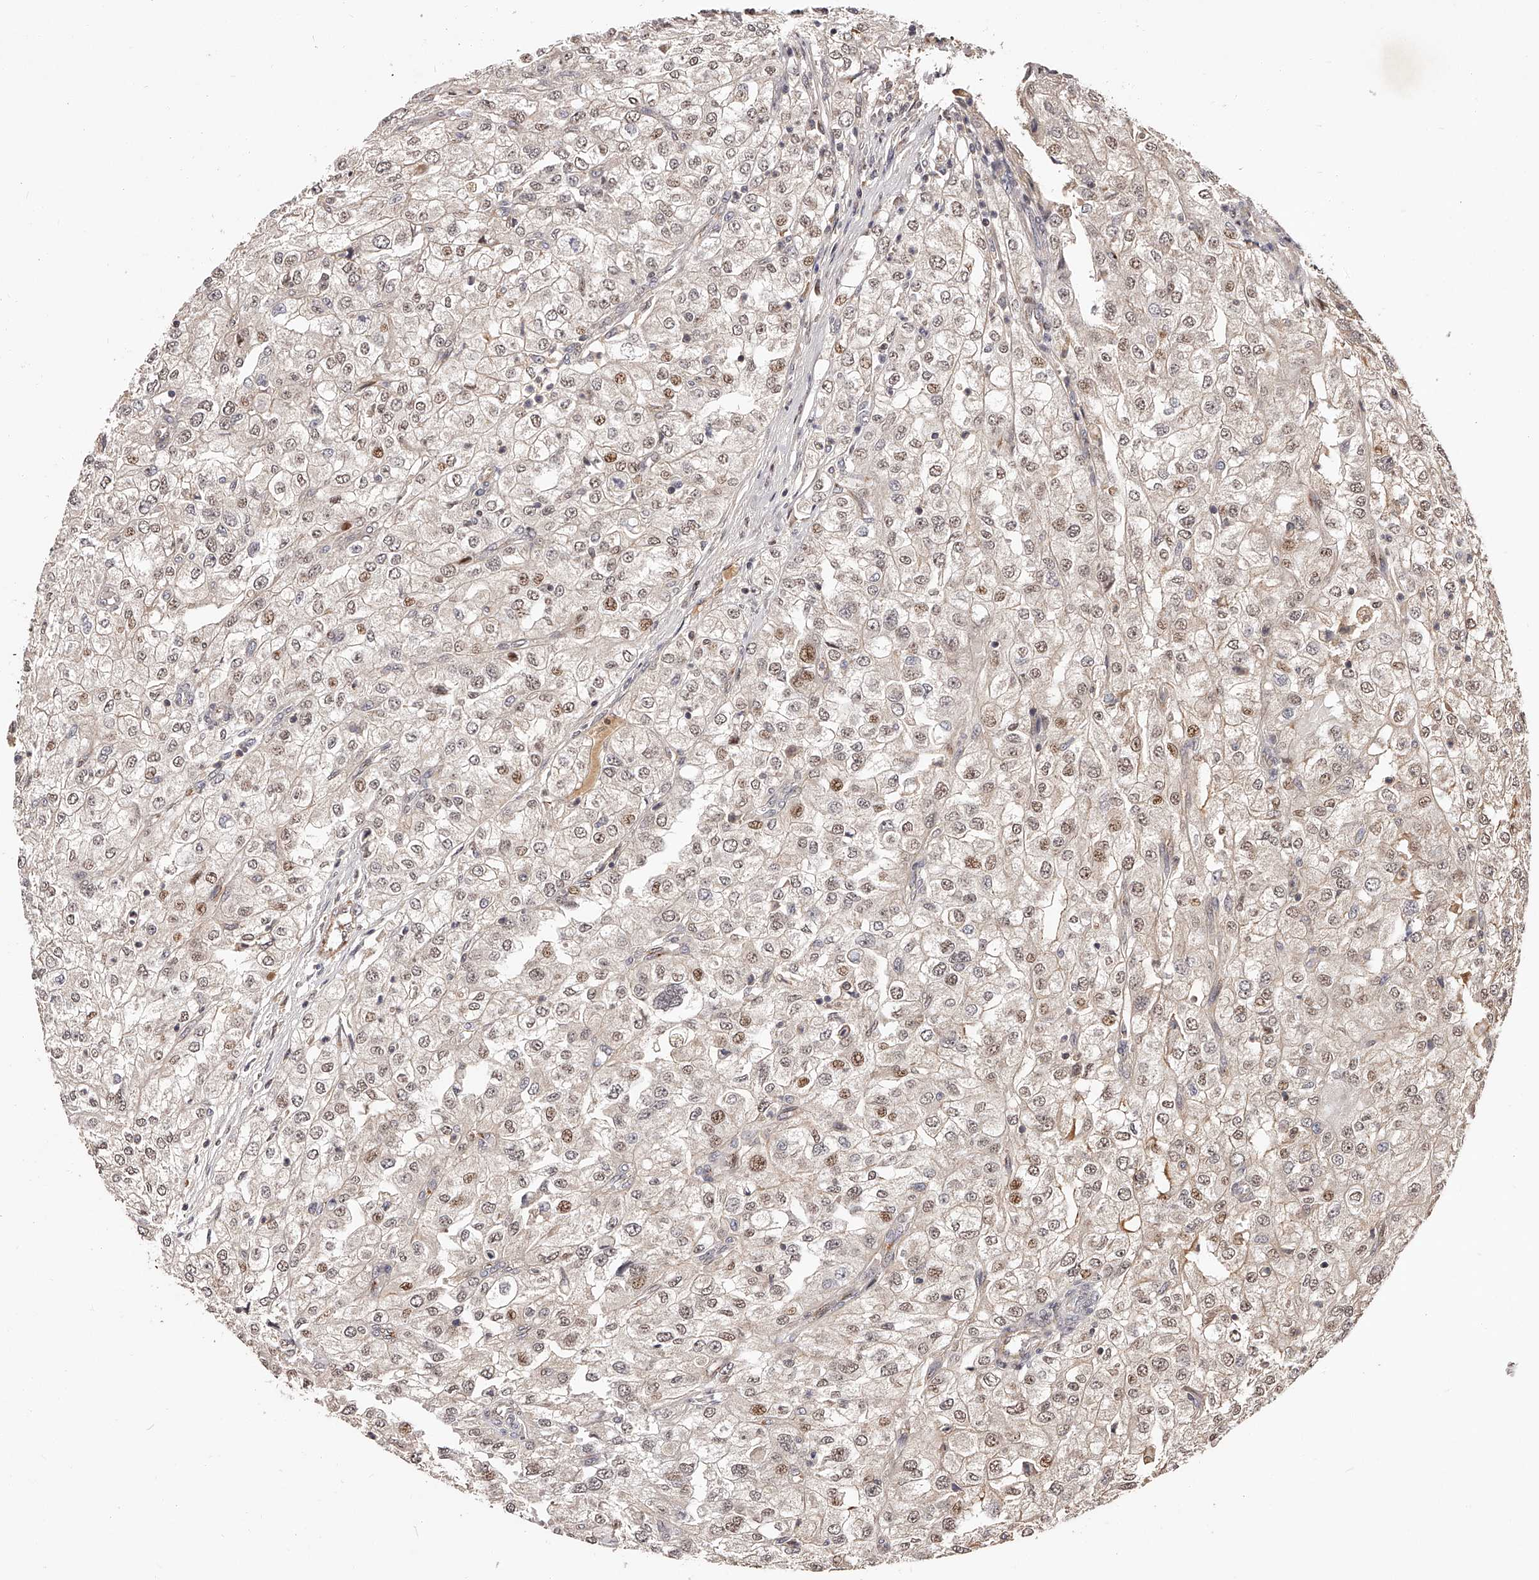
{"staining": {"intensity": "weak", "quantity": "25%-75%", "location": "nuclear"}, "tissue": "renal cancer", "cell_type": "Tumor cells", "image_type": "cancer", "snomed": [{"axis": "morphology", "description": "Adenocarcinoma, NOS"}, {"axis": "topography", "description": "Kidney"}], "caption": "Immunohistochemical staining of human renal cancer (adenocarcinoma) shows low levels of weak nuclear protein expression in about 25%-75% of tumor cells. (brown staining indicates protein expression, while blue staining denotes nuclei).", "gene": "CUL7", "patient": {"sex": "female", "age": 54}}